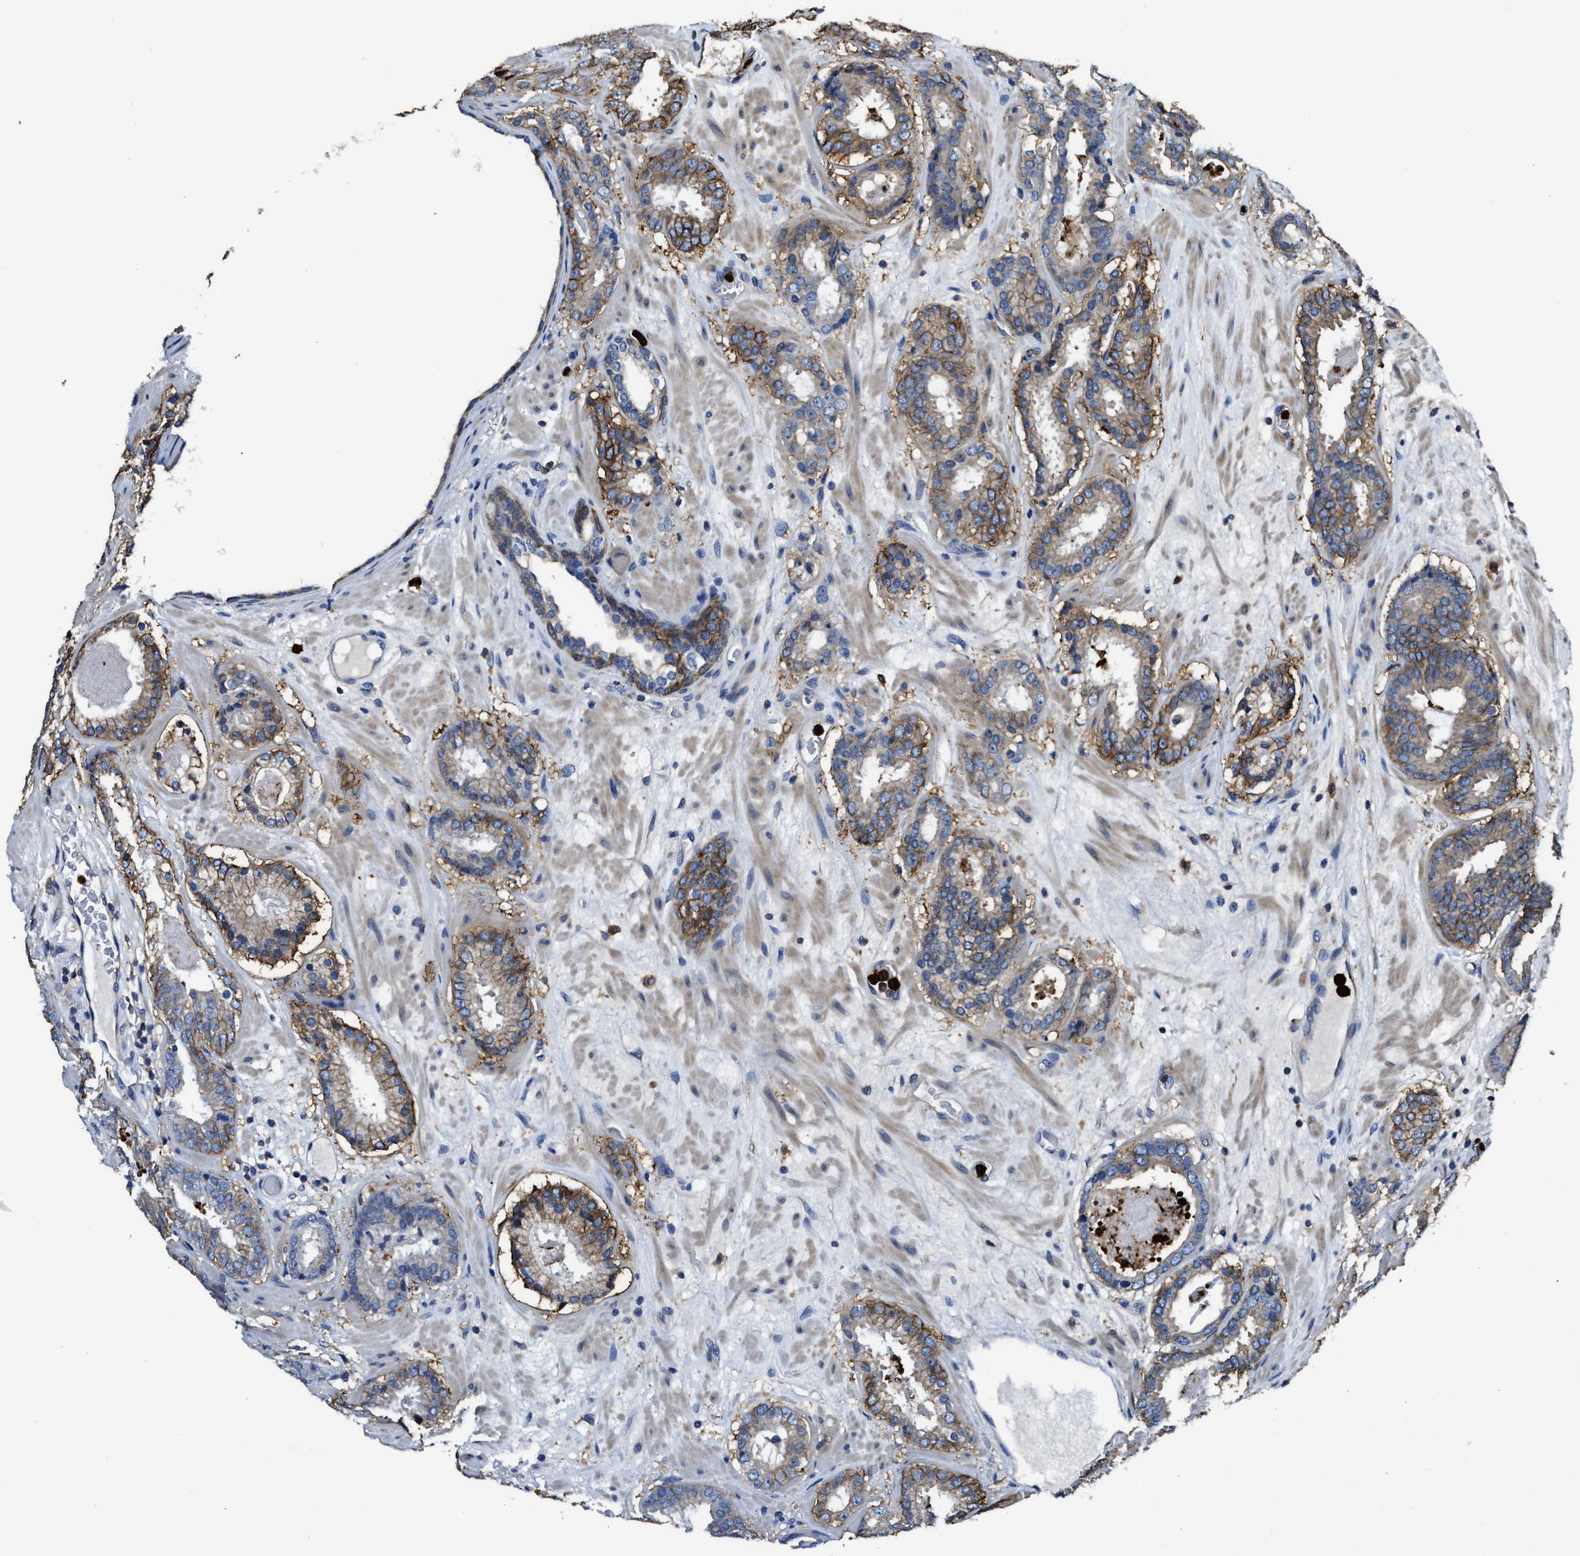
{"staining": {"intensity": "moderate", "quantity": "<25%", "location": "cytoplasmic/membranous"}, "tissue": "prostate cancer", "cell_type": "Tumor cells", "image_type": "cancer", "snomed": [{"axis": "morphology", "description": "Adenocarcinoma, Low grade"}, {"axis": "topography", "description": "Prostate"}], "caption": "IHC photomicrograph of prostate cancer stained for a protein (brown), which demonstrates low levels of moderate cytoplasmic/membranous staining in about <25% of tumor cells.", "gene": "TRAF6", "patient": {"sex": "male", "age": 69}}